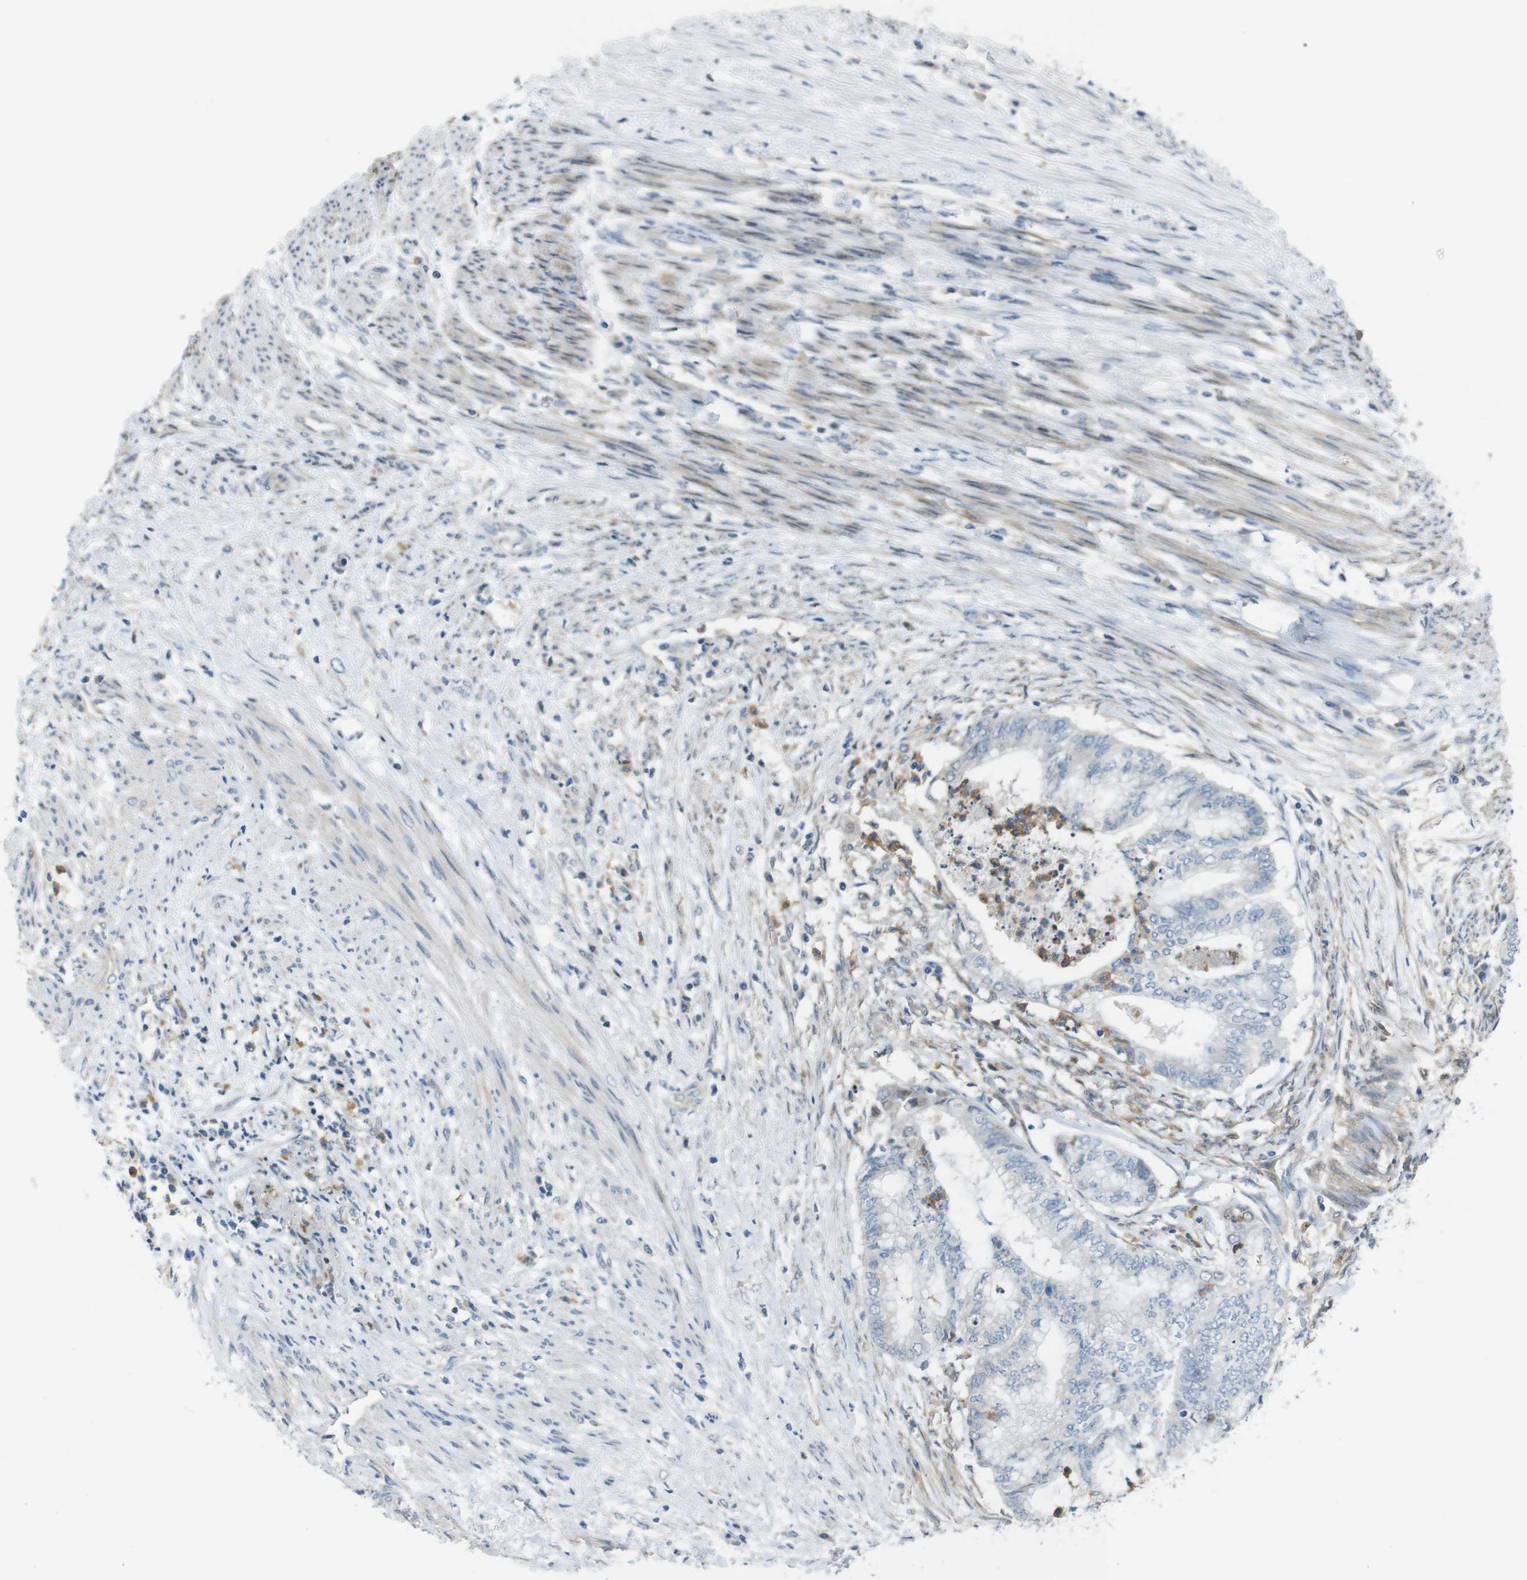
{"staining": {"intensity": "negative", "quantity": "none", "location": "none"}, "tissue": "endometrial cancer", "cell_type": "Tumor cells", "image_type": "cancer", "snomed": [{"axis": "morphology", "description": "Necrosis, NOS"}, {"axis": "morphology", "description": "Adenocarcinoma, NOS"}, {"axis": "topography", "description": "Endometrium"}], "caption": "The IHC histopathology image has no significant staining in tumor cells of endometrial cancer (adenocarcinoma) tissue.", "gene": "PCDH10", "patient": {"sex": "female", "age": 79}}